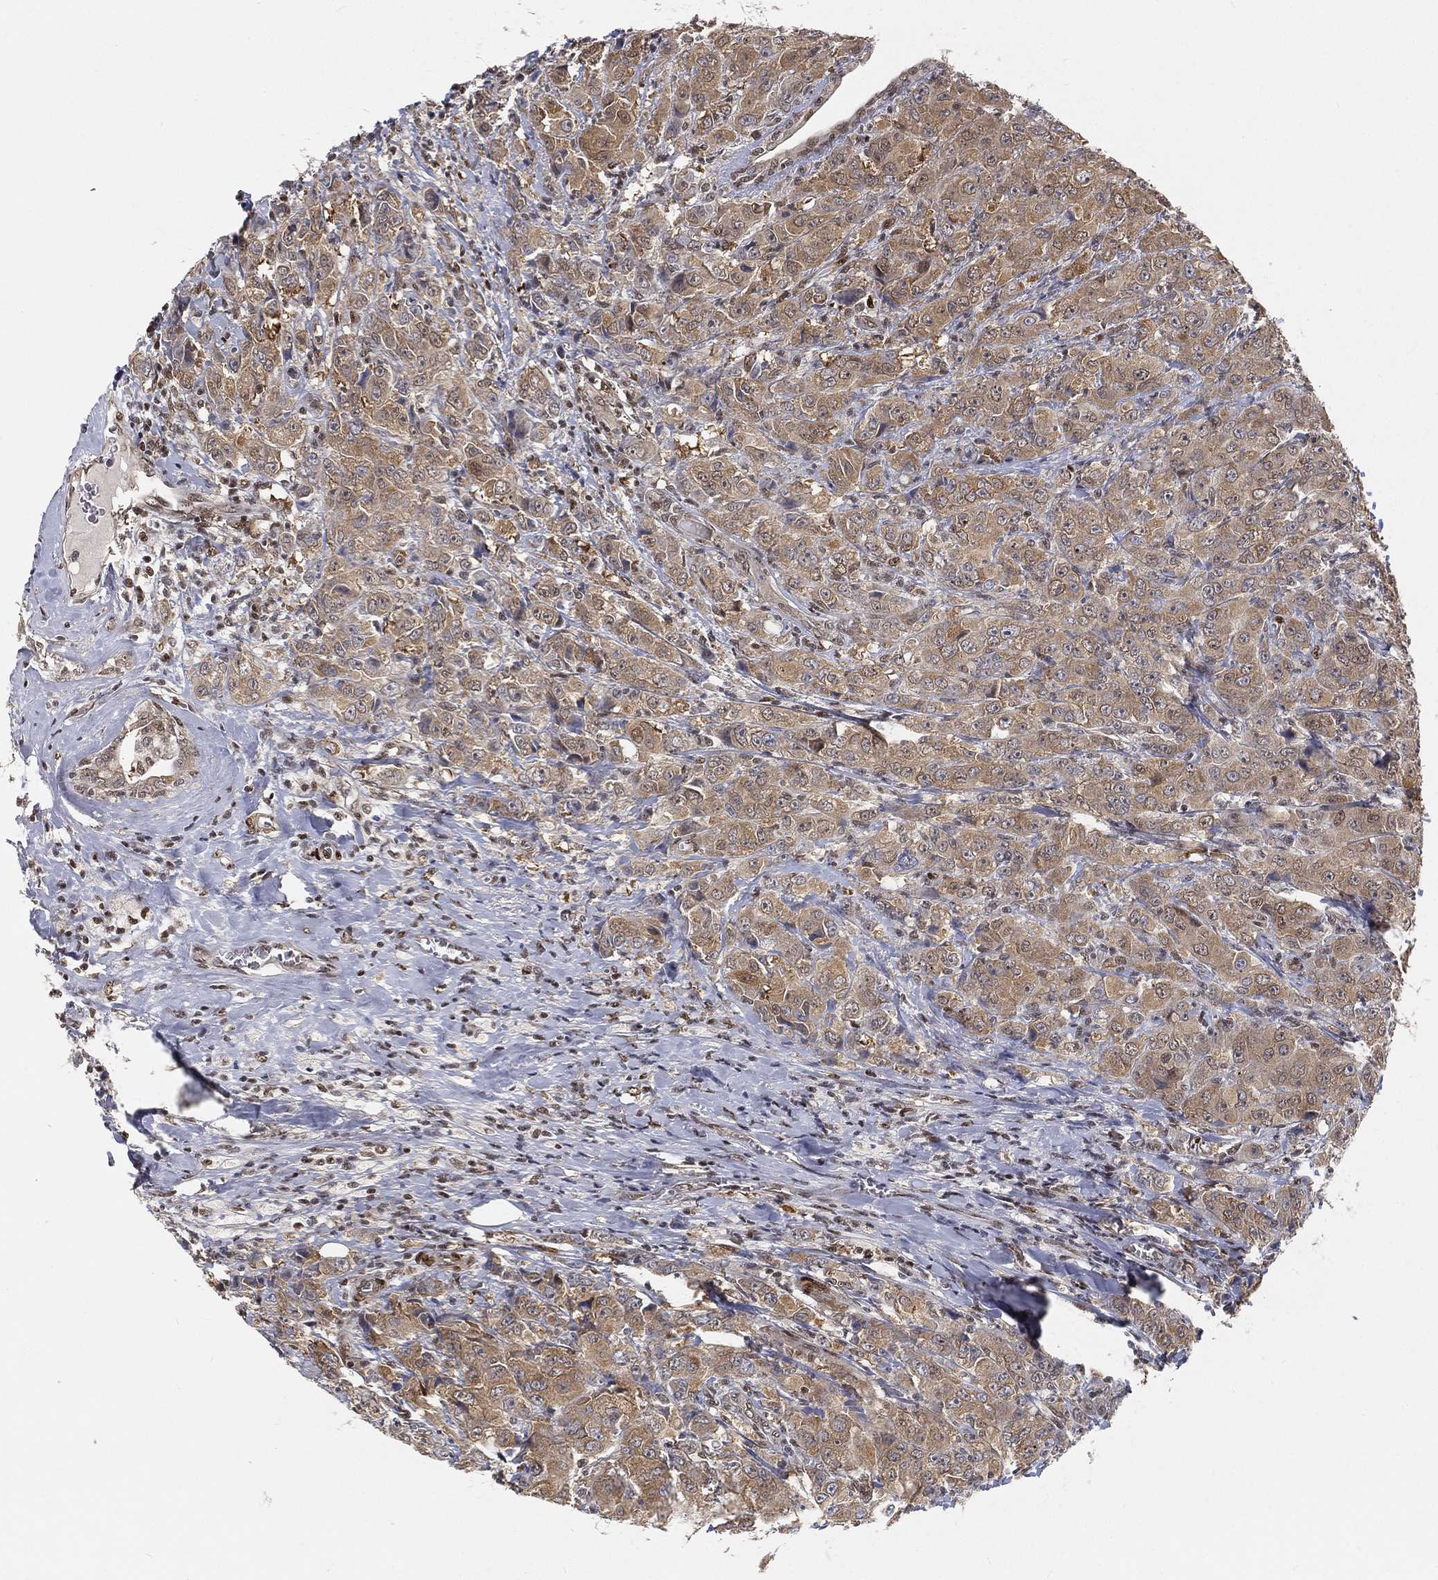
{"staining": {"intensity": "moderate", "quantity": "25%-75%", "location": "cytoplasmic/membranous"}, "tissue": "breast cancer", "cell_type": "Tumor cells", "image_type": "cancer", "snomed": [{"axis": "morphology", "description": "Duct carcinoma"}, {"axis": "topography", "description": "Breast"}], "caption": "Immunohistochemical staining of human breast cancer displays medium levels of moderate cytoplasmic/membranous protein expression in approximately 25%-75% of tumor cells.", "gene": "CRTC3", "patient": {"sex": "female", "age": 43}}